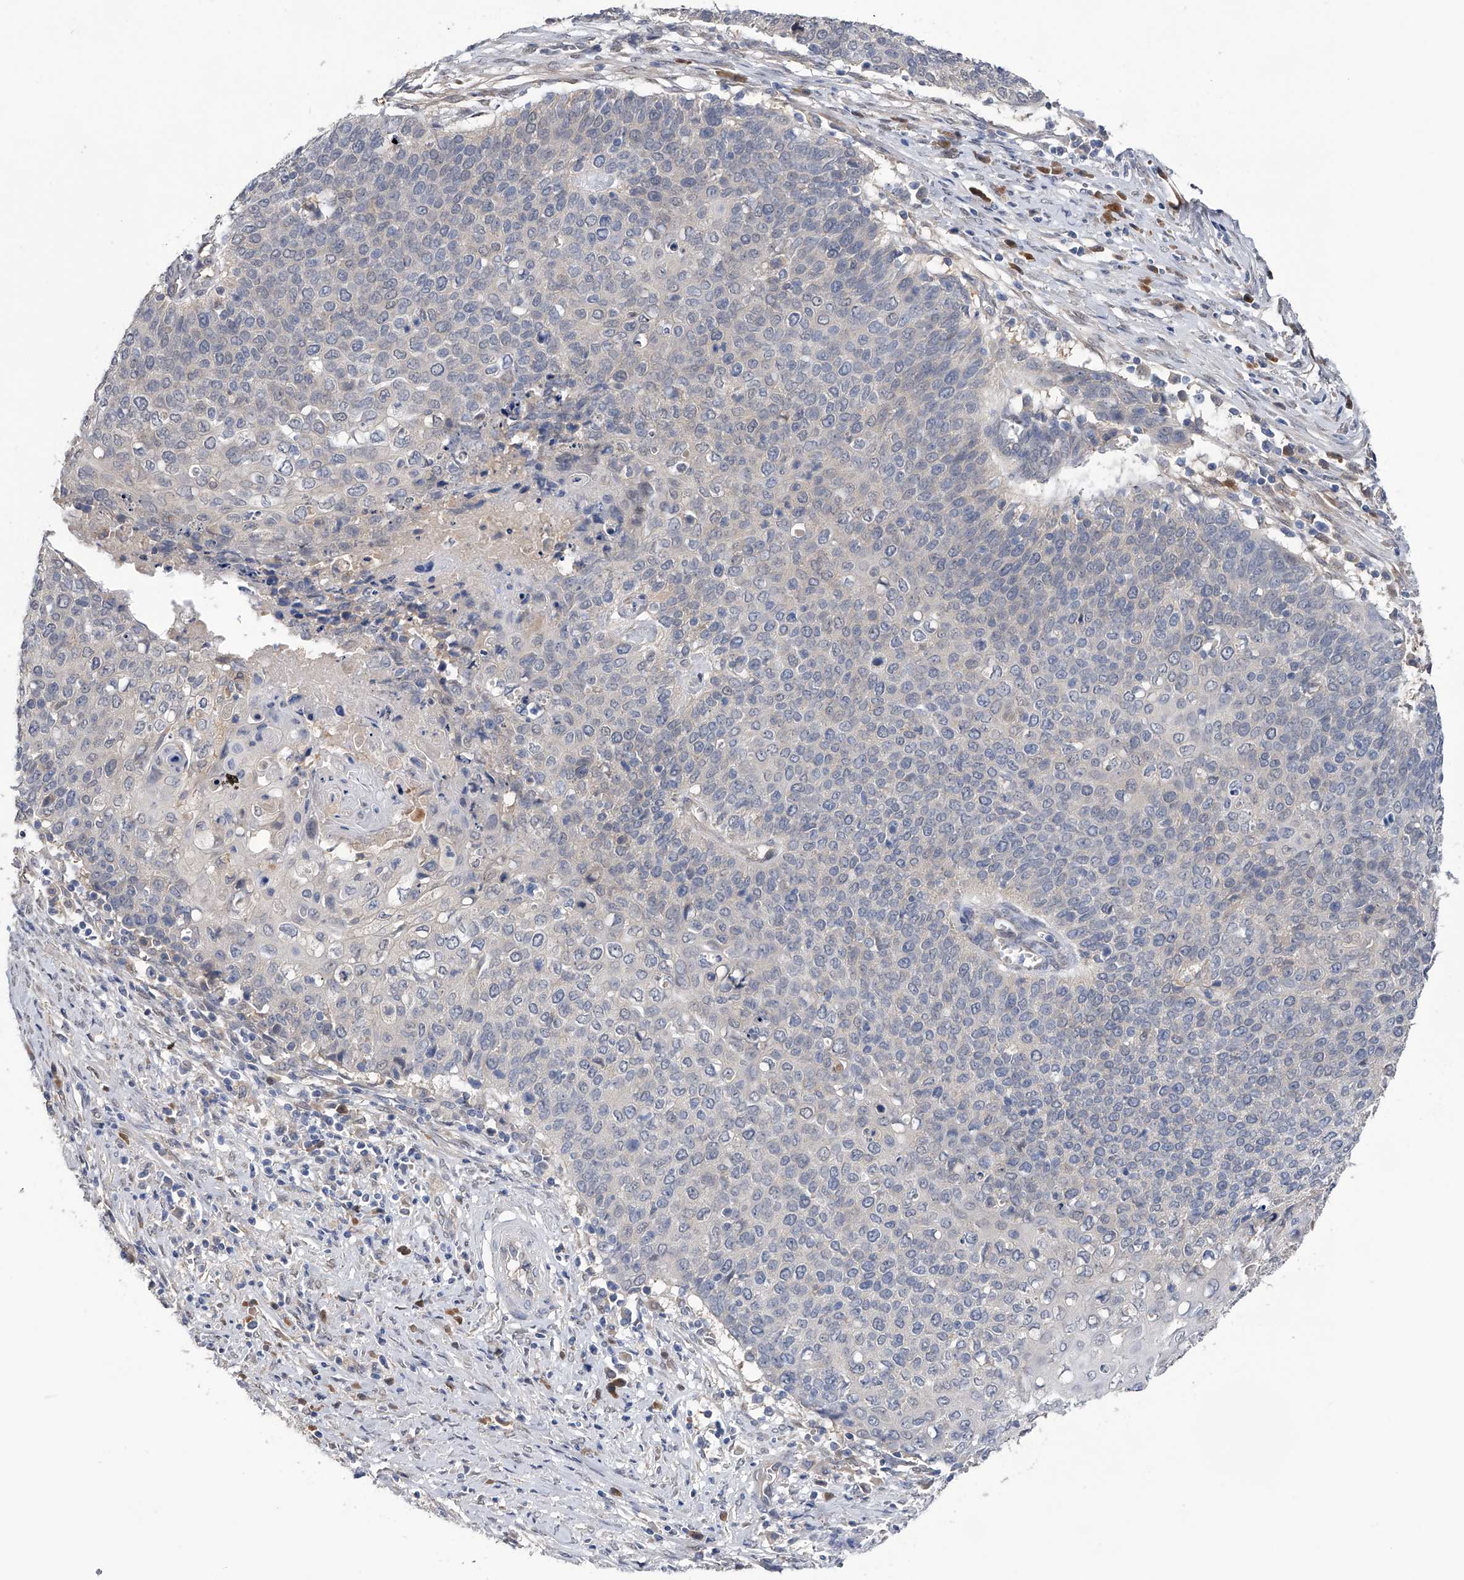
{"staining": {"intensity": "negative", "quantity": "none", "location": "none"}, "tissue": "cervical cancer", "cell_type": "Tumor cells", "image_type": "cancer", "snomed": [{"axis": "morphology", "description": "Squamous cell carcinoma, NOS"}, {"axis": "topography", "description": "Cervix"}], "caption": "The photomicrograph shows no staining of tumor cells in cervical cancer (squamous cell carcinoma).", "gene": "PGM3", "patient": {"sex": "female", "age": 39}}